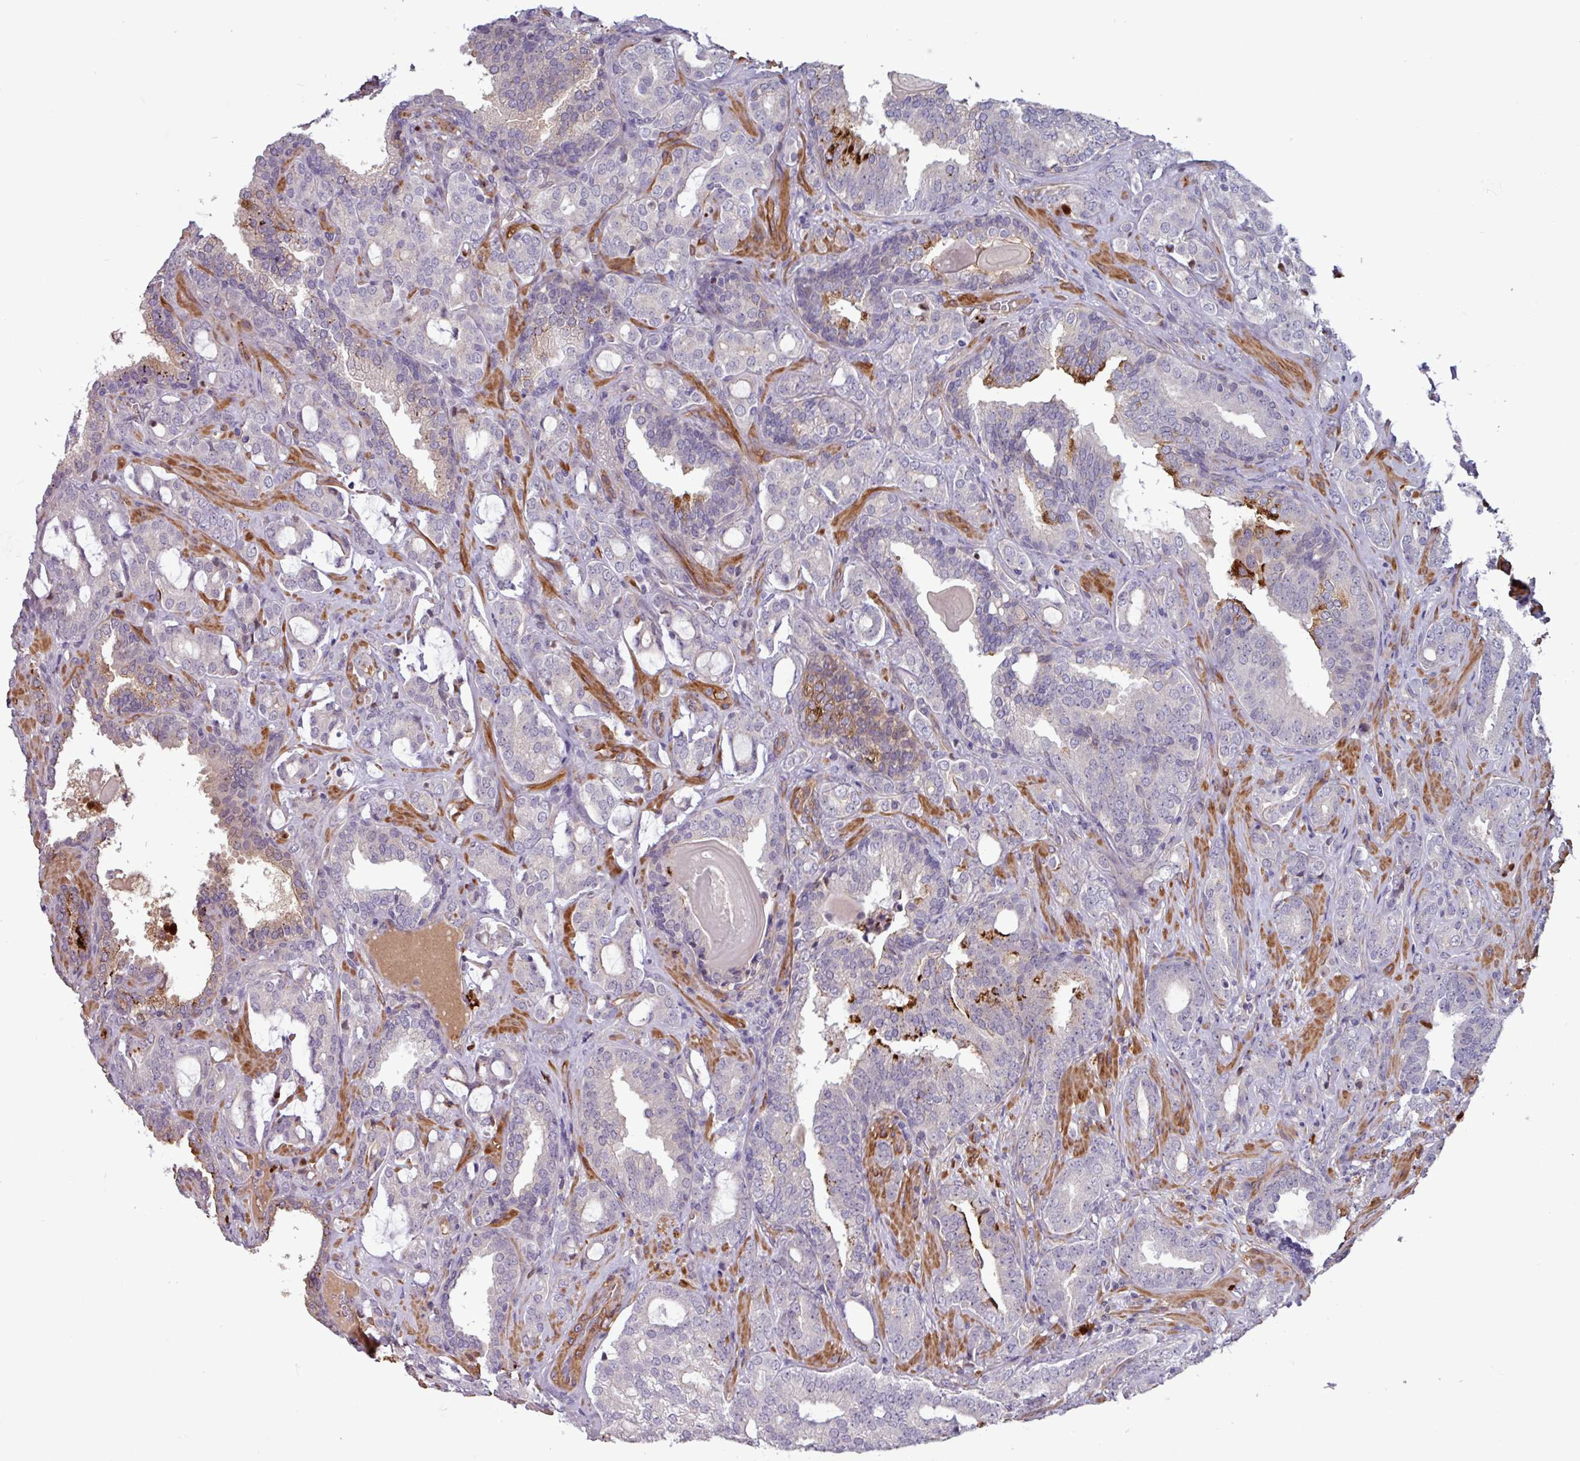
{"staining": {"intensity": "negative", "quantity": "none", "location": "none"}, "tissue": "prostate cancer", "cell_type": "Tumor cells", "image_type": "cancer", "snomed": [{"axis": "morphology", "description": "Adenocarcinoma, High grade"}, {"axis": "topography", "description": "Prostate"}], "caption": "Prostate cancer (high-grade adenocarcinoma) was stained to show a protein in brown. There is no significant positivity in tumor cells.", "gene": "PCED1A", "patient": {"sex": "male", "age": 63}}